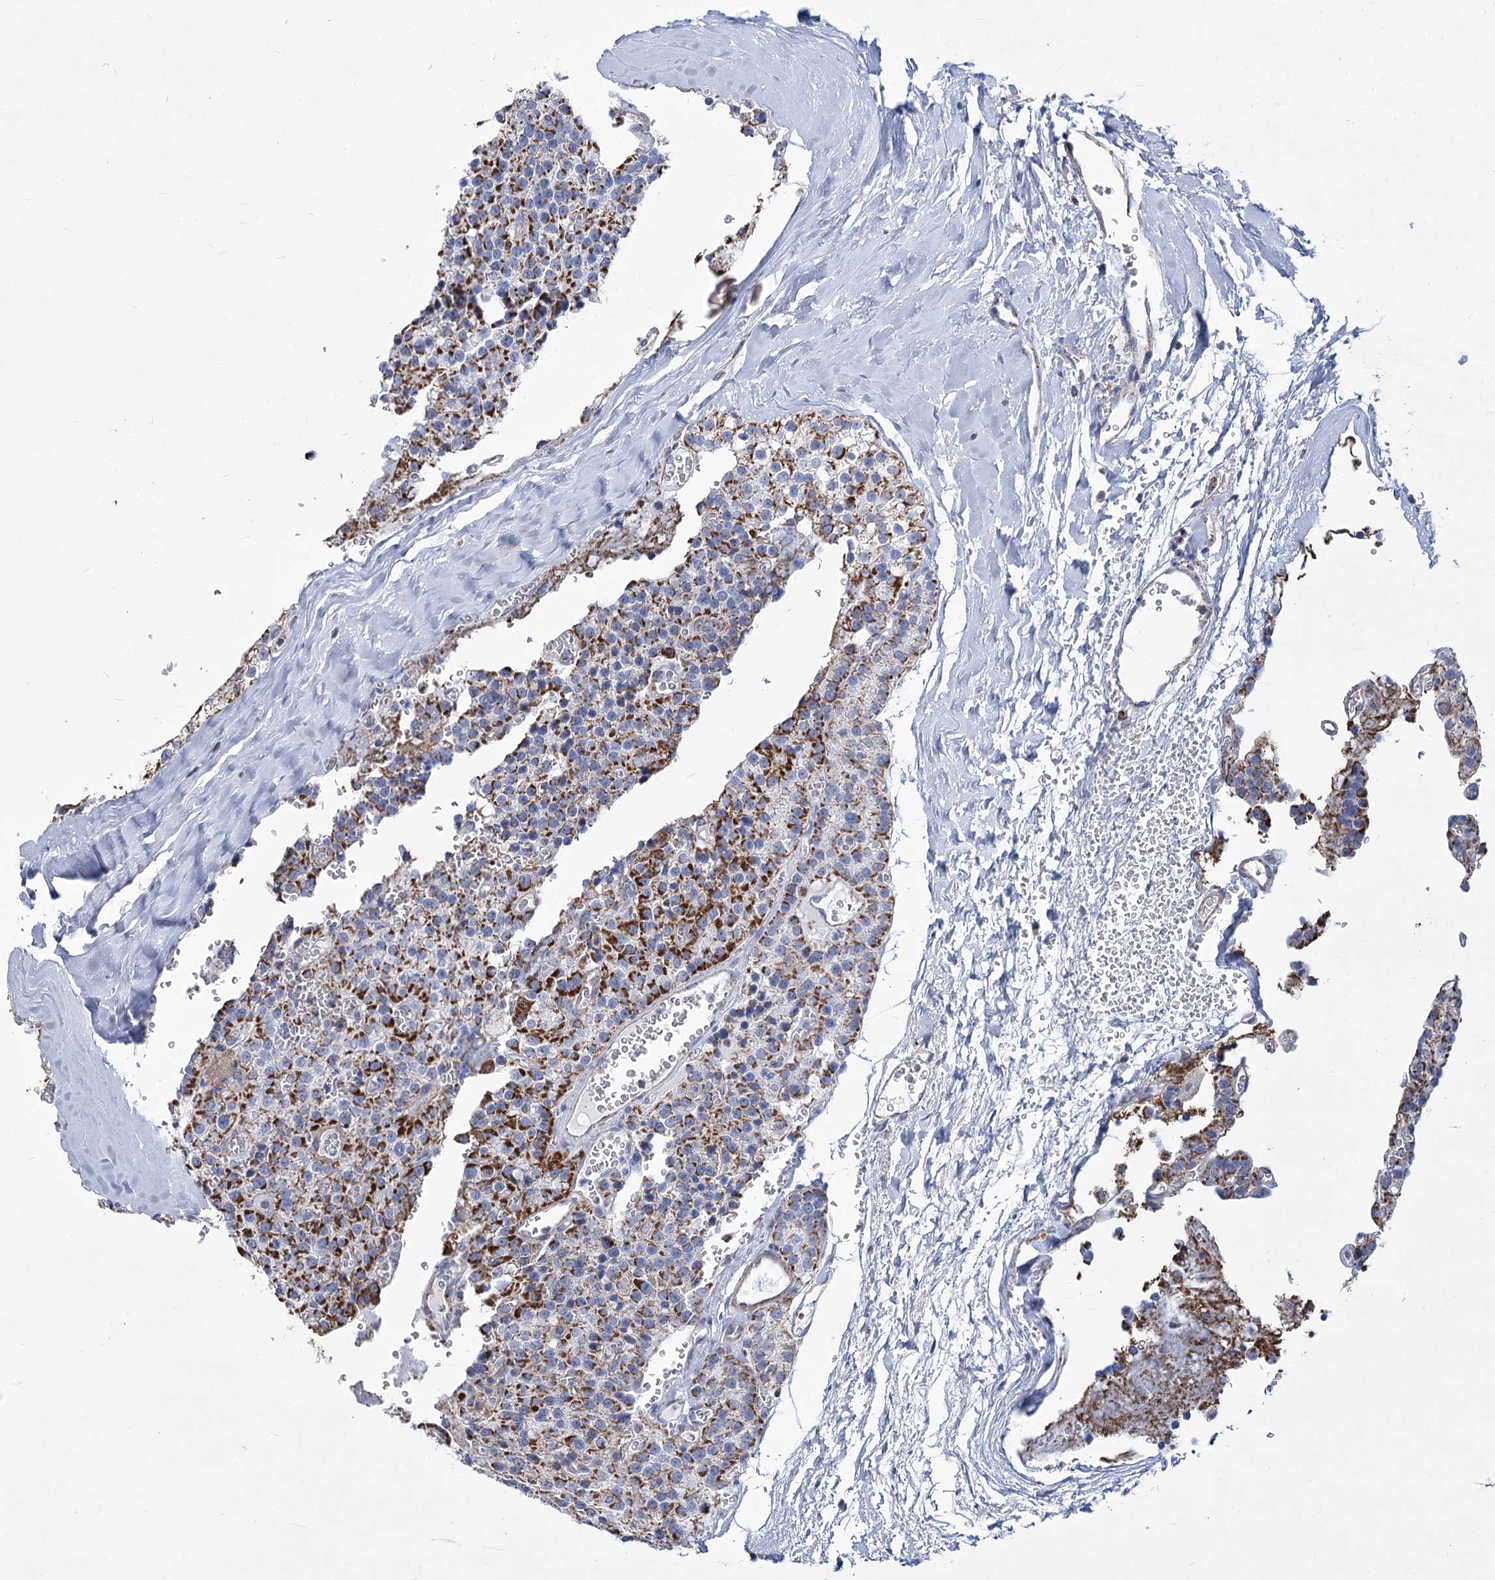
{"staining": {"intensity": "strong", "quantity": "25%-75%", "location": "cytoplasmic/membranous"}, "tissue": "parathyroid gland", "cell_type": "Glandular cells", "image_type": "normal", "snomed": [{"axis": "morphology", "description": "Normal tissue, NOS"}, {"axis": "topography", "description": "Parathyroid gland"}], "caption": "This image demonstrates immunohistochemistry staining of unremarkable human parathyroid gland, with high strong cytoplasmic/membranous staining in approximately 25%-75% of glandular cells.", "gene": "PDHB", "patient": {"sex": "female", "age": 64}}